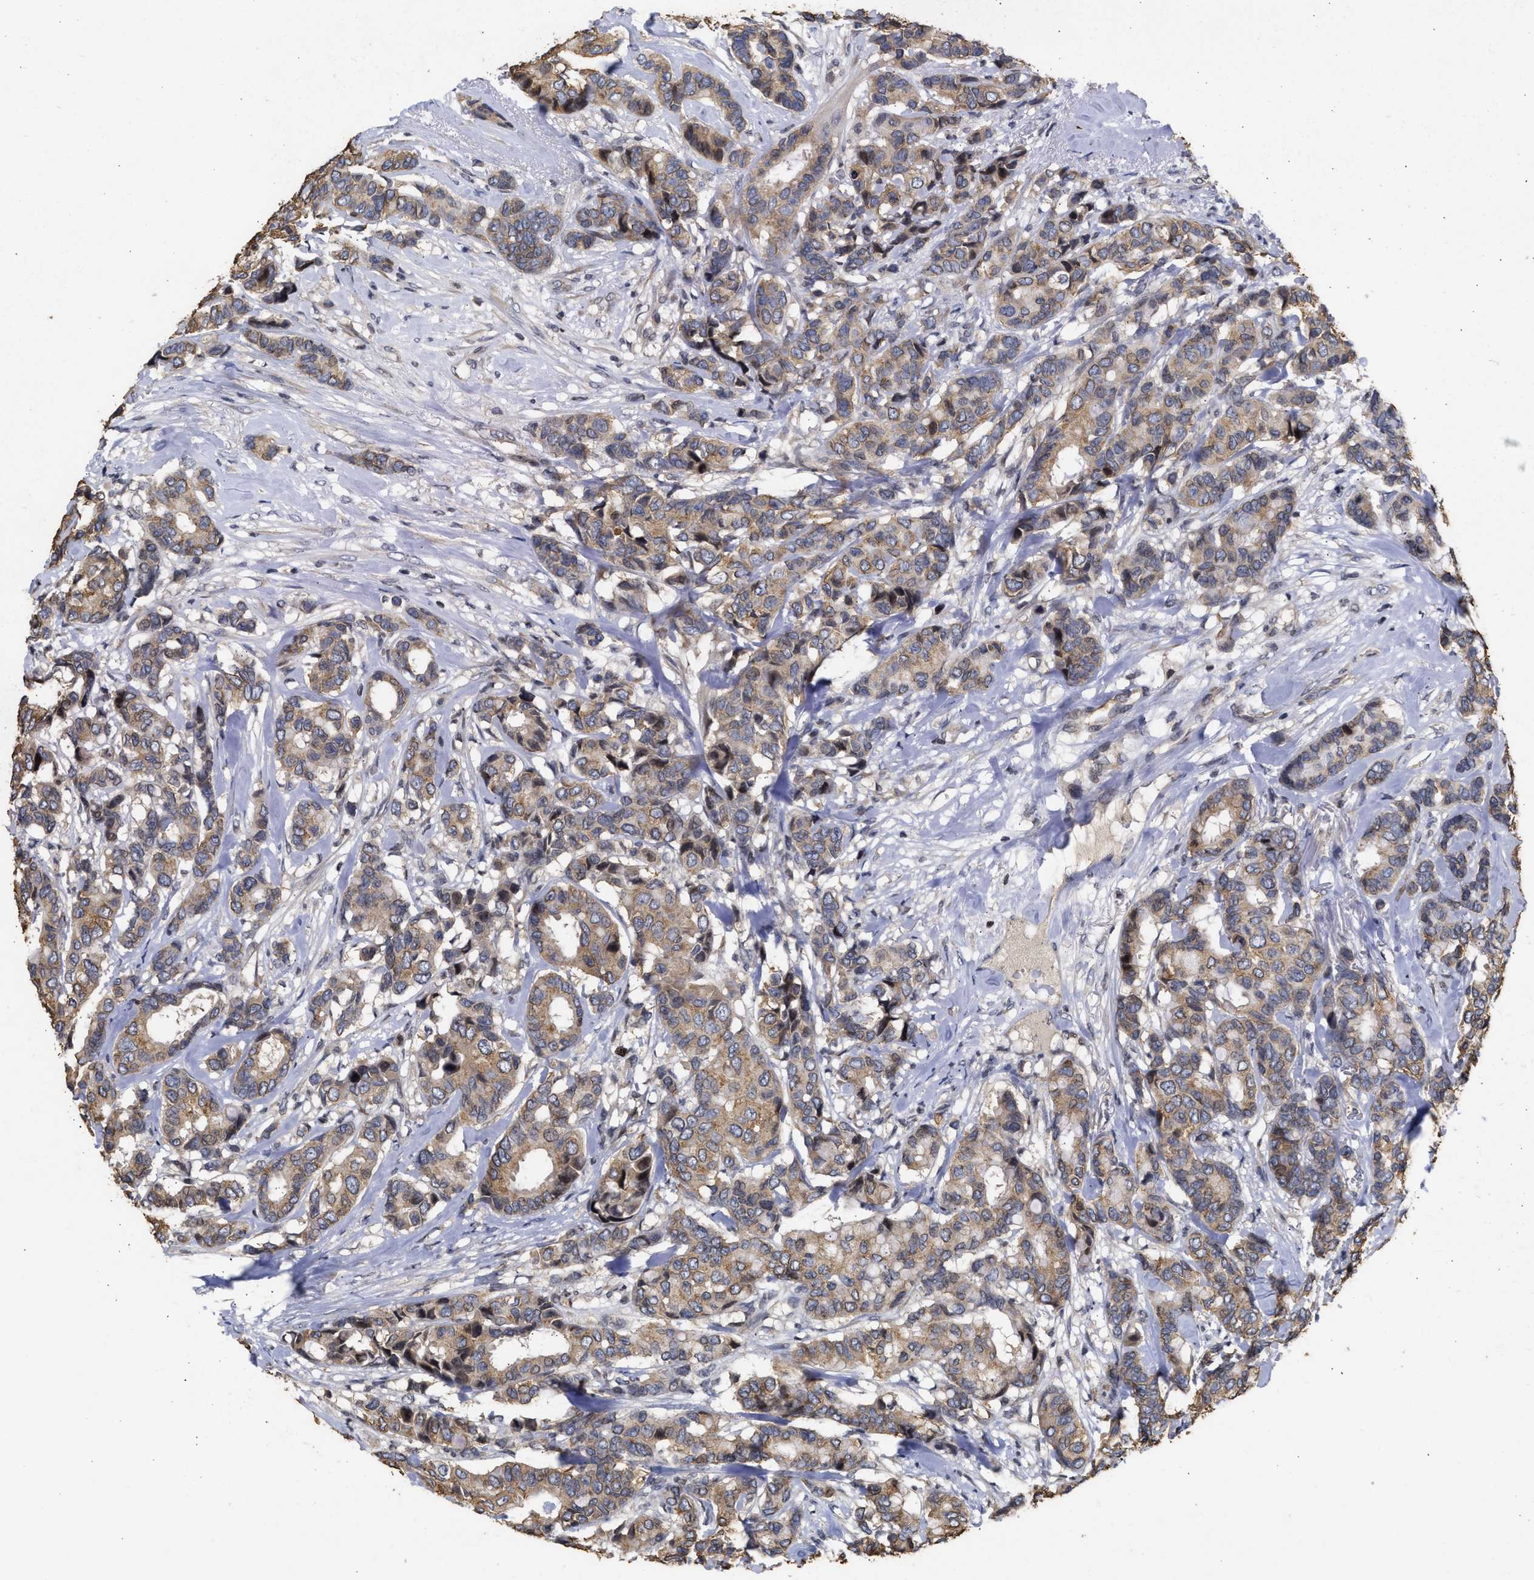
{"staining": {"intensity": "moderate", "quantity": ">75%", "location": "cytoplasmic/membranous"}, "tissue": "breast cancer", "cell_type": "Tumor cells", "image_type": "cancer", "snomed": [{"axis": "morphology", "description": "Duct carcinoma"}, {"axis": "topography", "description": "Breast"}], "caption": "An IHC histopathology image of neoplastic tissue is shown. Protein staining in brown labels moderate cytoplasmic/membranous positivity in infiltrating ductal carcinoma (breast) within tumor cells.", "gene": "ENSG00000142539", "patient": {"sex": "female", "age": 87}}